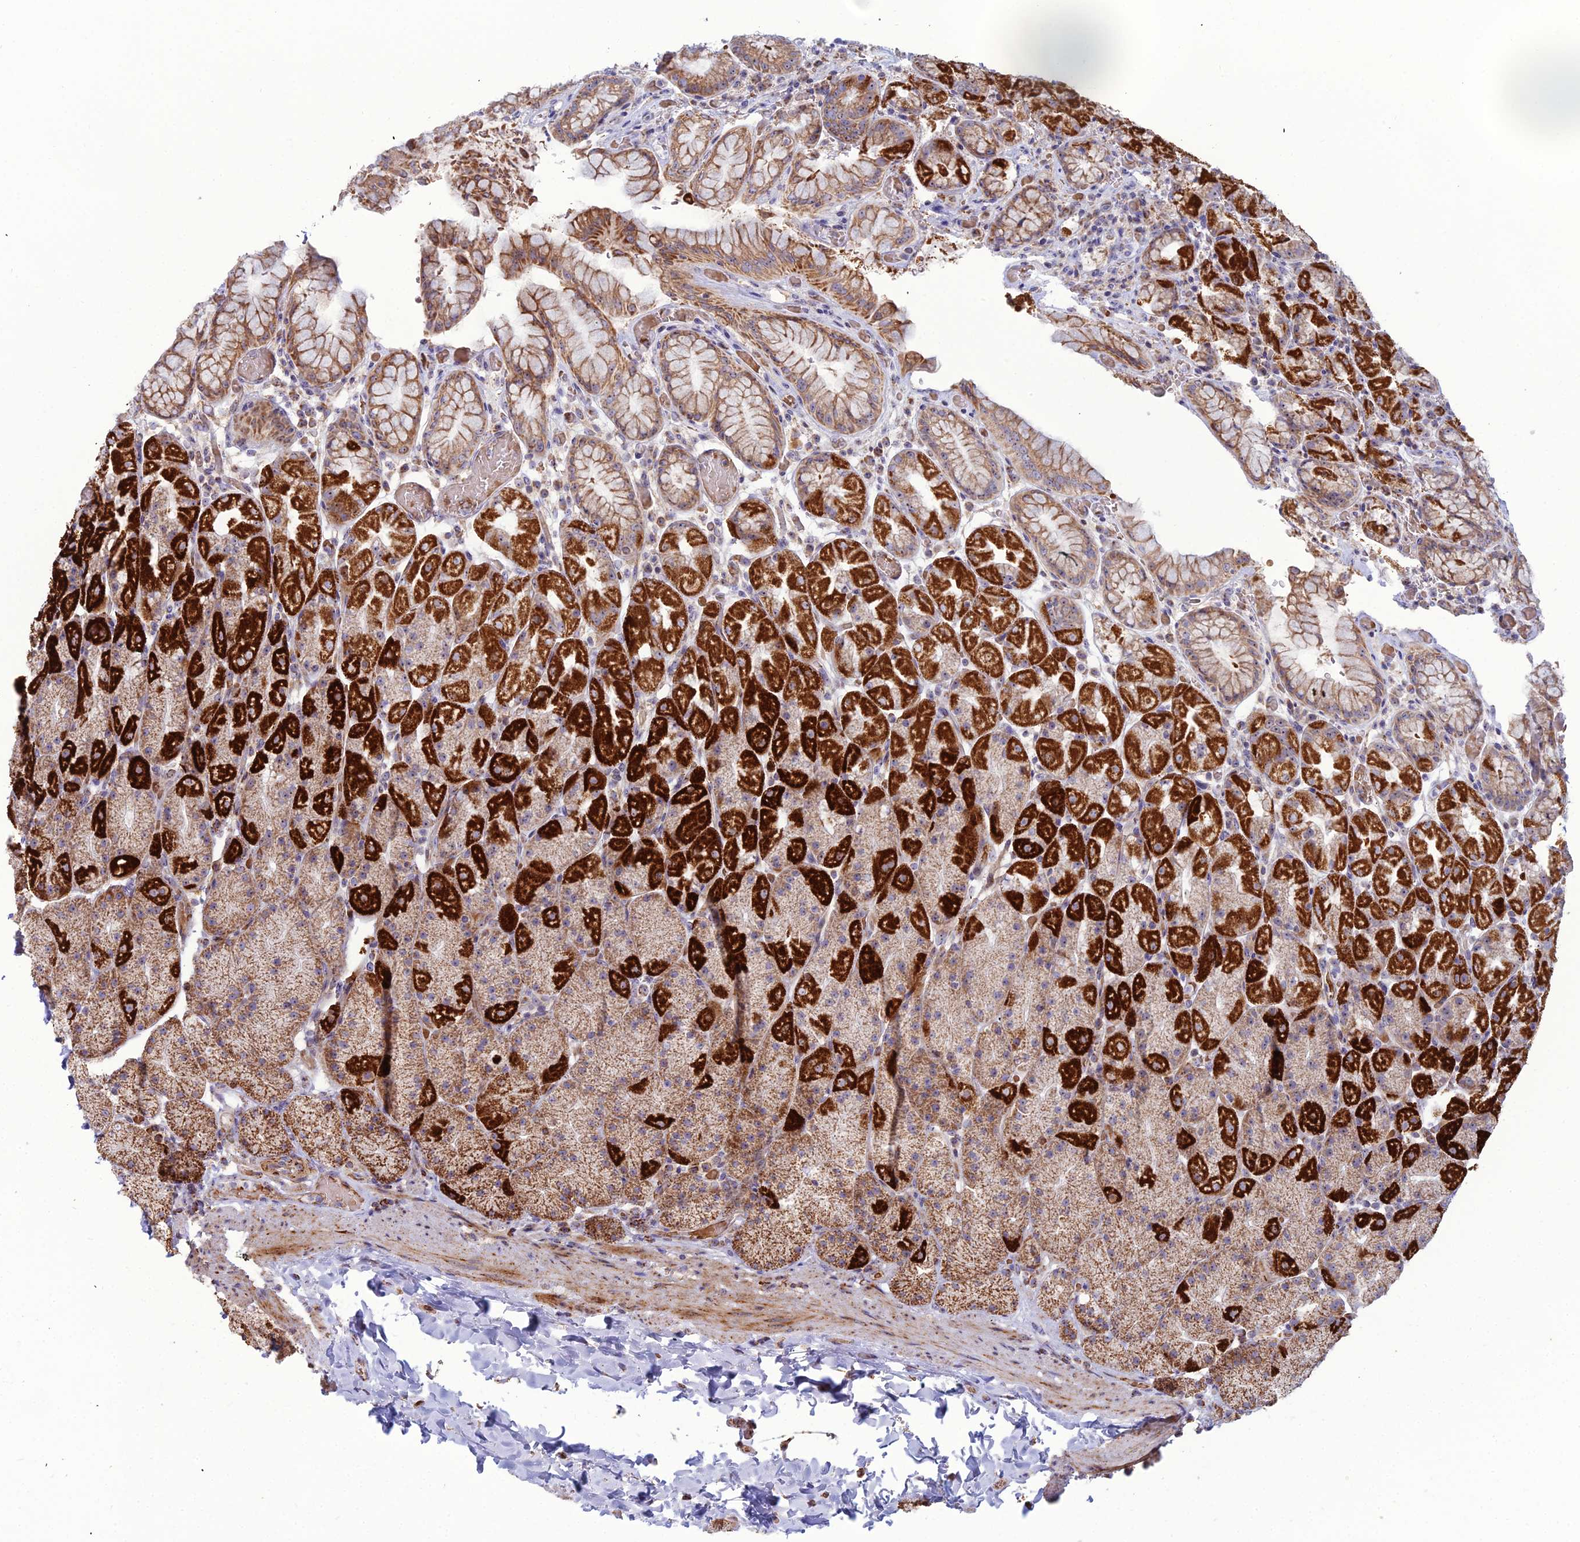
{"staining": {"intensity": "strong", "quantity": ">75%", "location": "cytoplasmic/membranous"}, "tissue": "stomach", "cell_type": "Glandular cells", "image_type": "normal", "snomed": [{"axis": "morphology", "description": "Normal tissue, NOS"}, {"axis": "topography", "description": "Stomach, upper"}, {"axis": "topography", "description": "Stomach, lower"}], "caption": "About >75% of glandular cells in normal stomach reveal strong cytoplasmic/membranous protein staining as visualized by brown immunohistochemical staining.", "gene": "SLC35F4", "patient": {"sex": "male", "age": 67}}